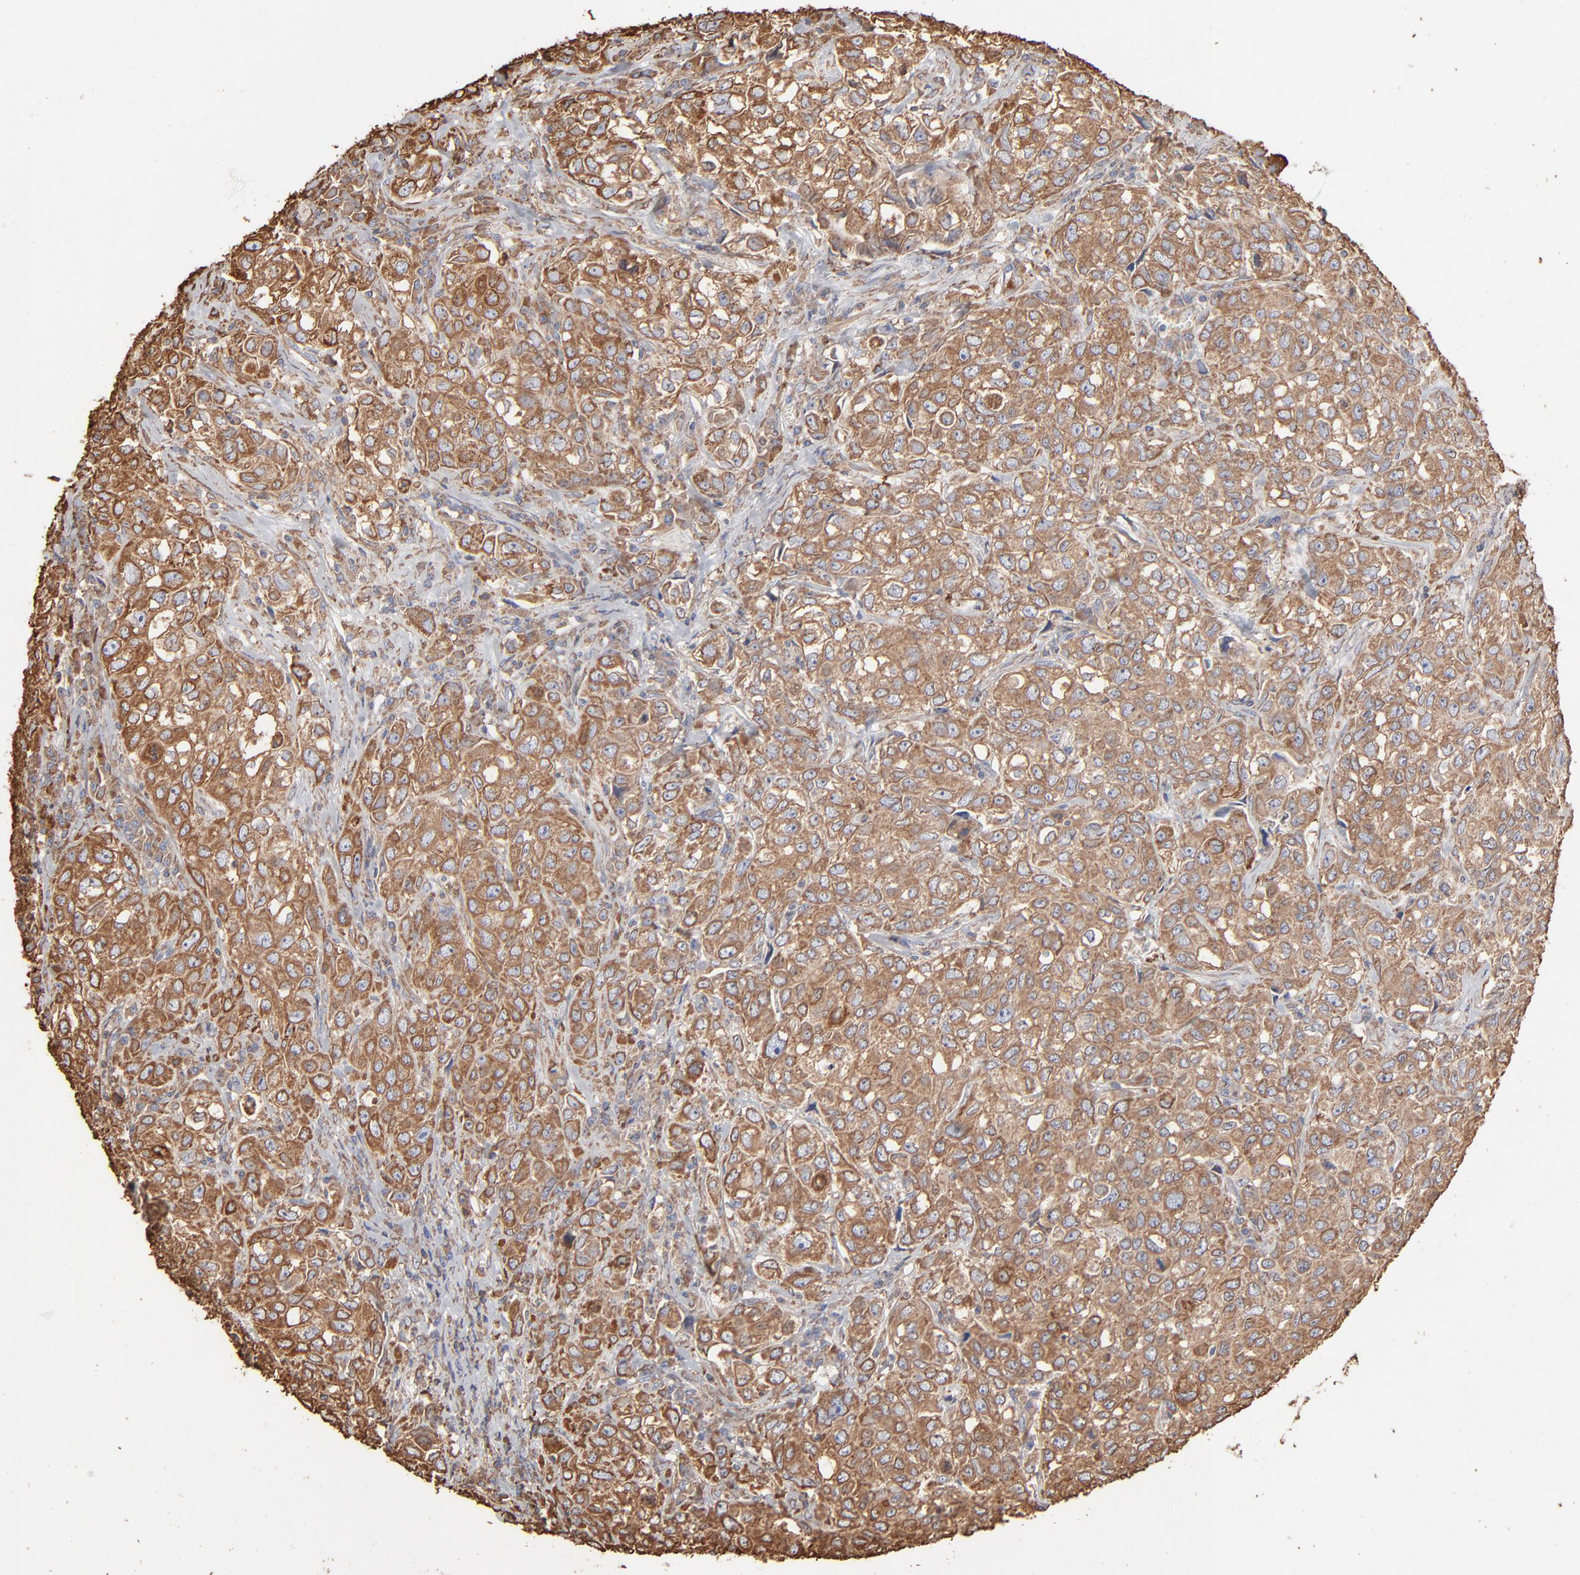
{"staining": {"intensity": "moderate", "quantity": ">75%", "location": "cytoplasmic/membranous"}, "tissue": "urothelial cancer", "cell_type": "Tumor cells", "image_type": "cancer", "snomed": [{"axis": "morphology", "description": "Urothelial carcinoma, High grade"}, {"axis": "topography", "description": "Urinary bladder"}], "caption": "Moderate cytoplasmic/membranous staining for a protein is appreciated in approximately >75% of tumor cells of urothelial cancer using immunohistochemistry (IHC).", "gene": "PDIA3", "patient": {"sex": "female", "age": 75}}